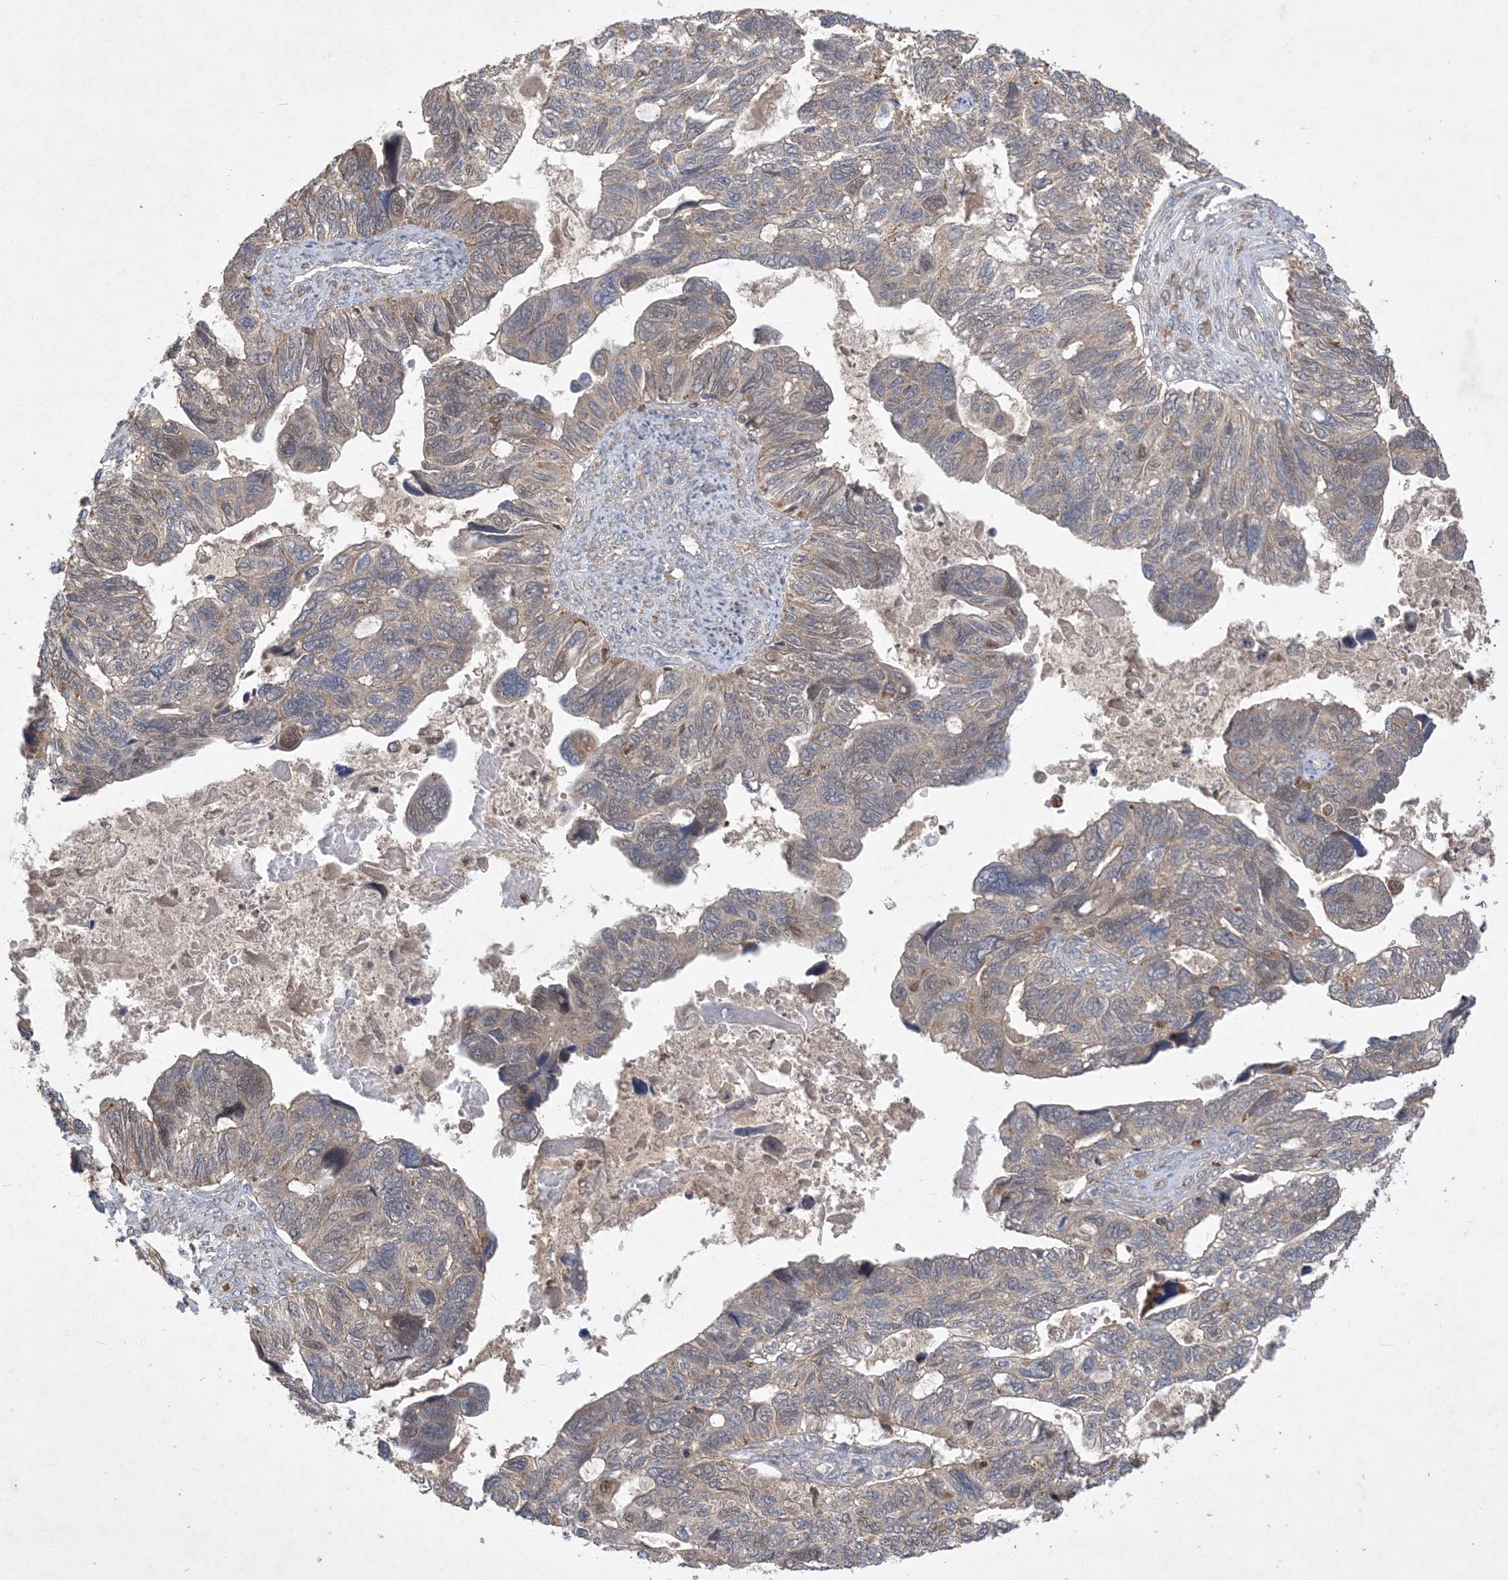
{"staining": {"intensity": "weak", "quantity": "25%-75%", "location": "cytoplasmic/membranous"}, "tissue": "ovarian cancer", "cell_type": "Tumor cells", "image_type": "cancer", "snomed": [{"axis": "morphology", "description": "Cystadenocarcinoma, serous, NOS"}, {"axis": "topography", "description": "Ovary"}], "caption": "A low amount of weak cytoplasmic/membranous positivity is appreciated in approximately 25%-75% of tumor cells in ovarian cancer (serous cystadenocarcinoma) tissue.", "gene": "MASP2", "patient": {"sex": "female", "age": 79}}